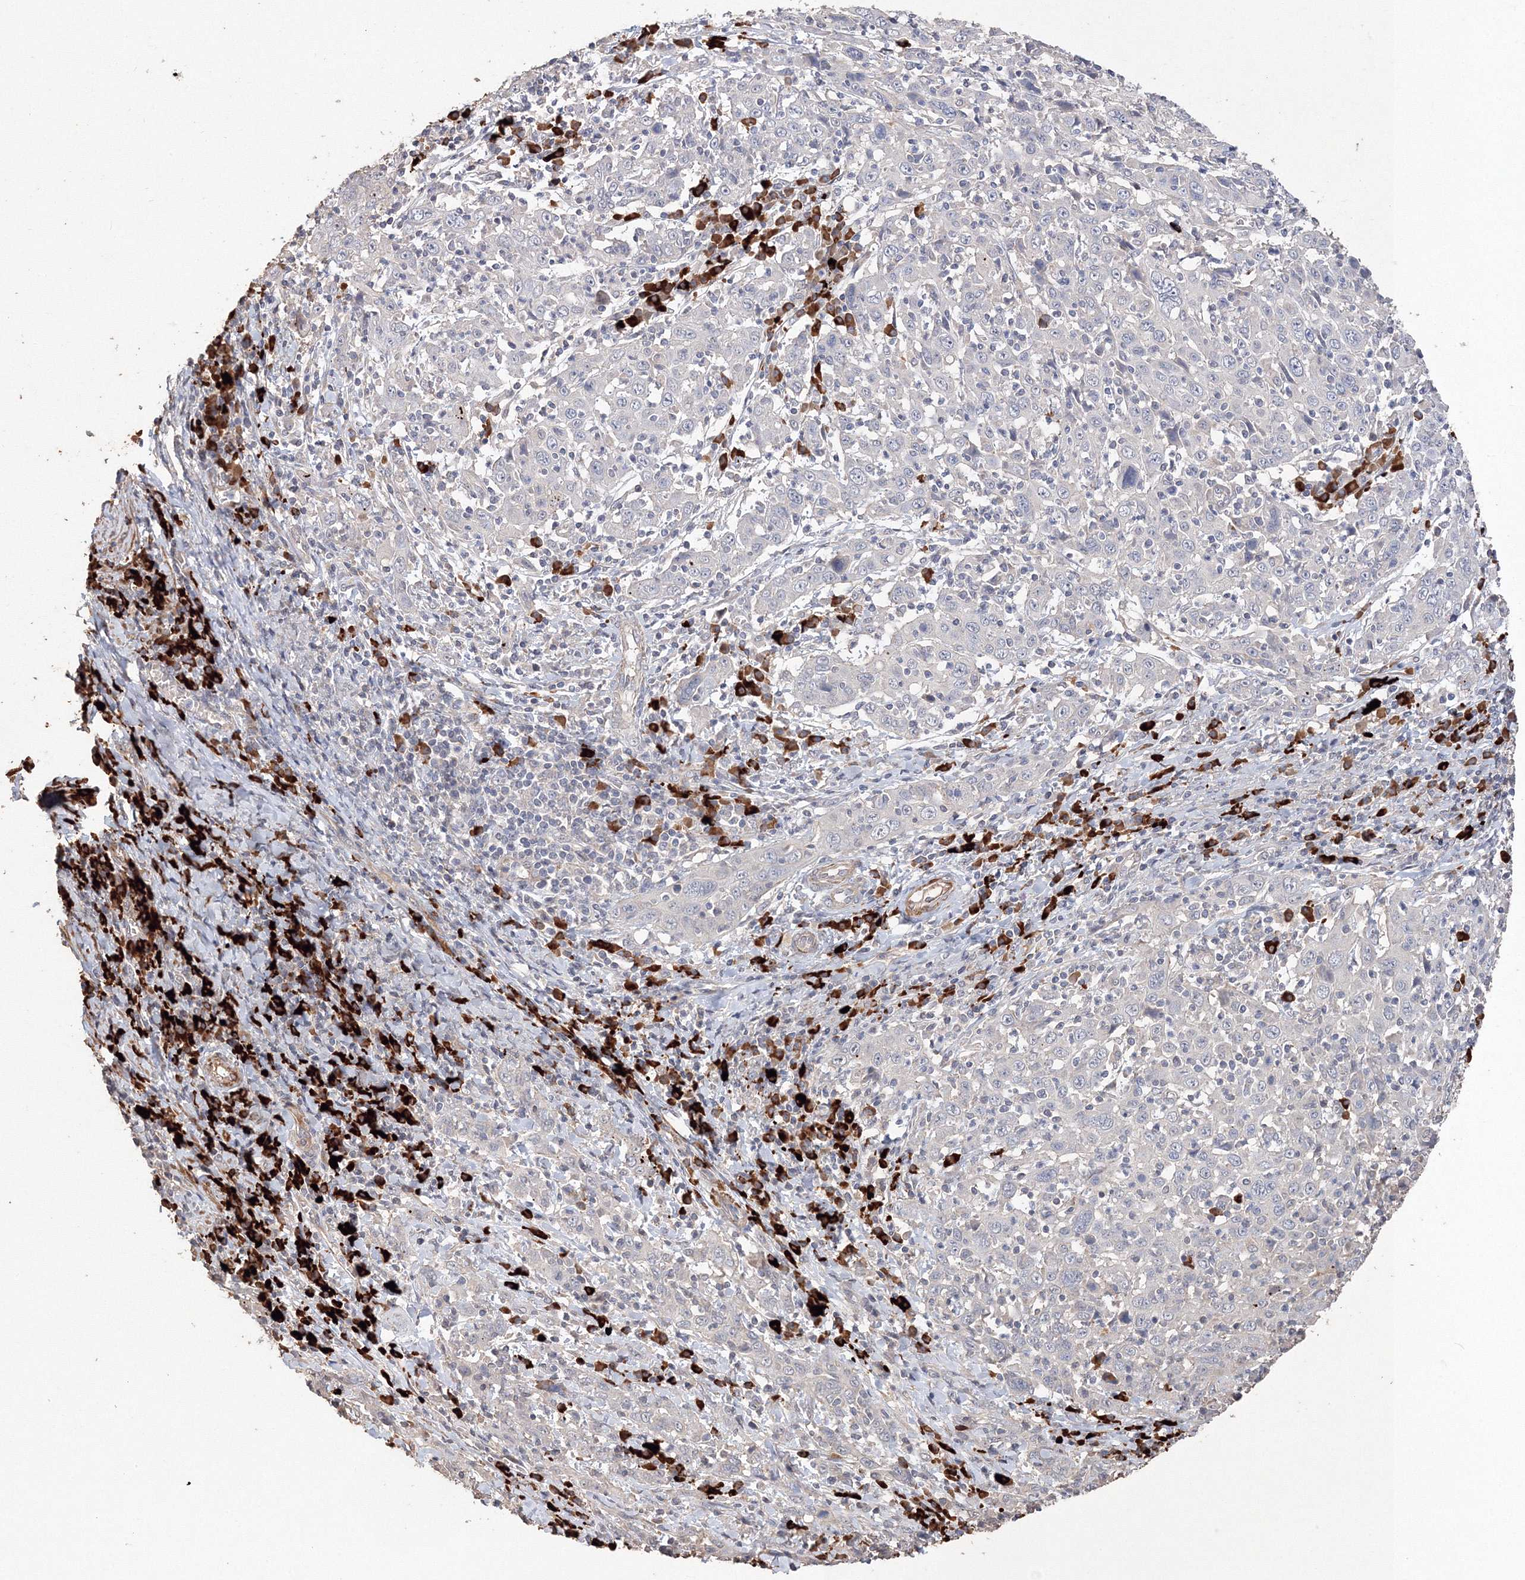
{"staining": {"intensity": "negative", "quantity": "none", "location": "none"}, "tissue": "cervical cancer", "cell_type": "Tumor cells", "image_type": "cancer", "snomed": [{"axis": "morphology", "description": "Squamous cell carcinoma, NOS"}, {"axis": "topography", "description": "Cervix"}], "caption": "High power microscopy histopathology image of an immunohistochemistry (IHC) photomicrograph of cervical cancer, revealing no significant staining in tumor cells.", "gene": "NALF2", "patient": {"sex": "female", "age": 46}}